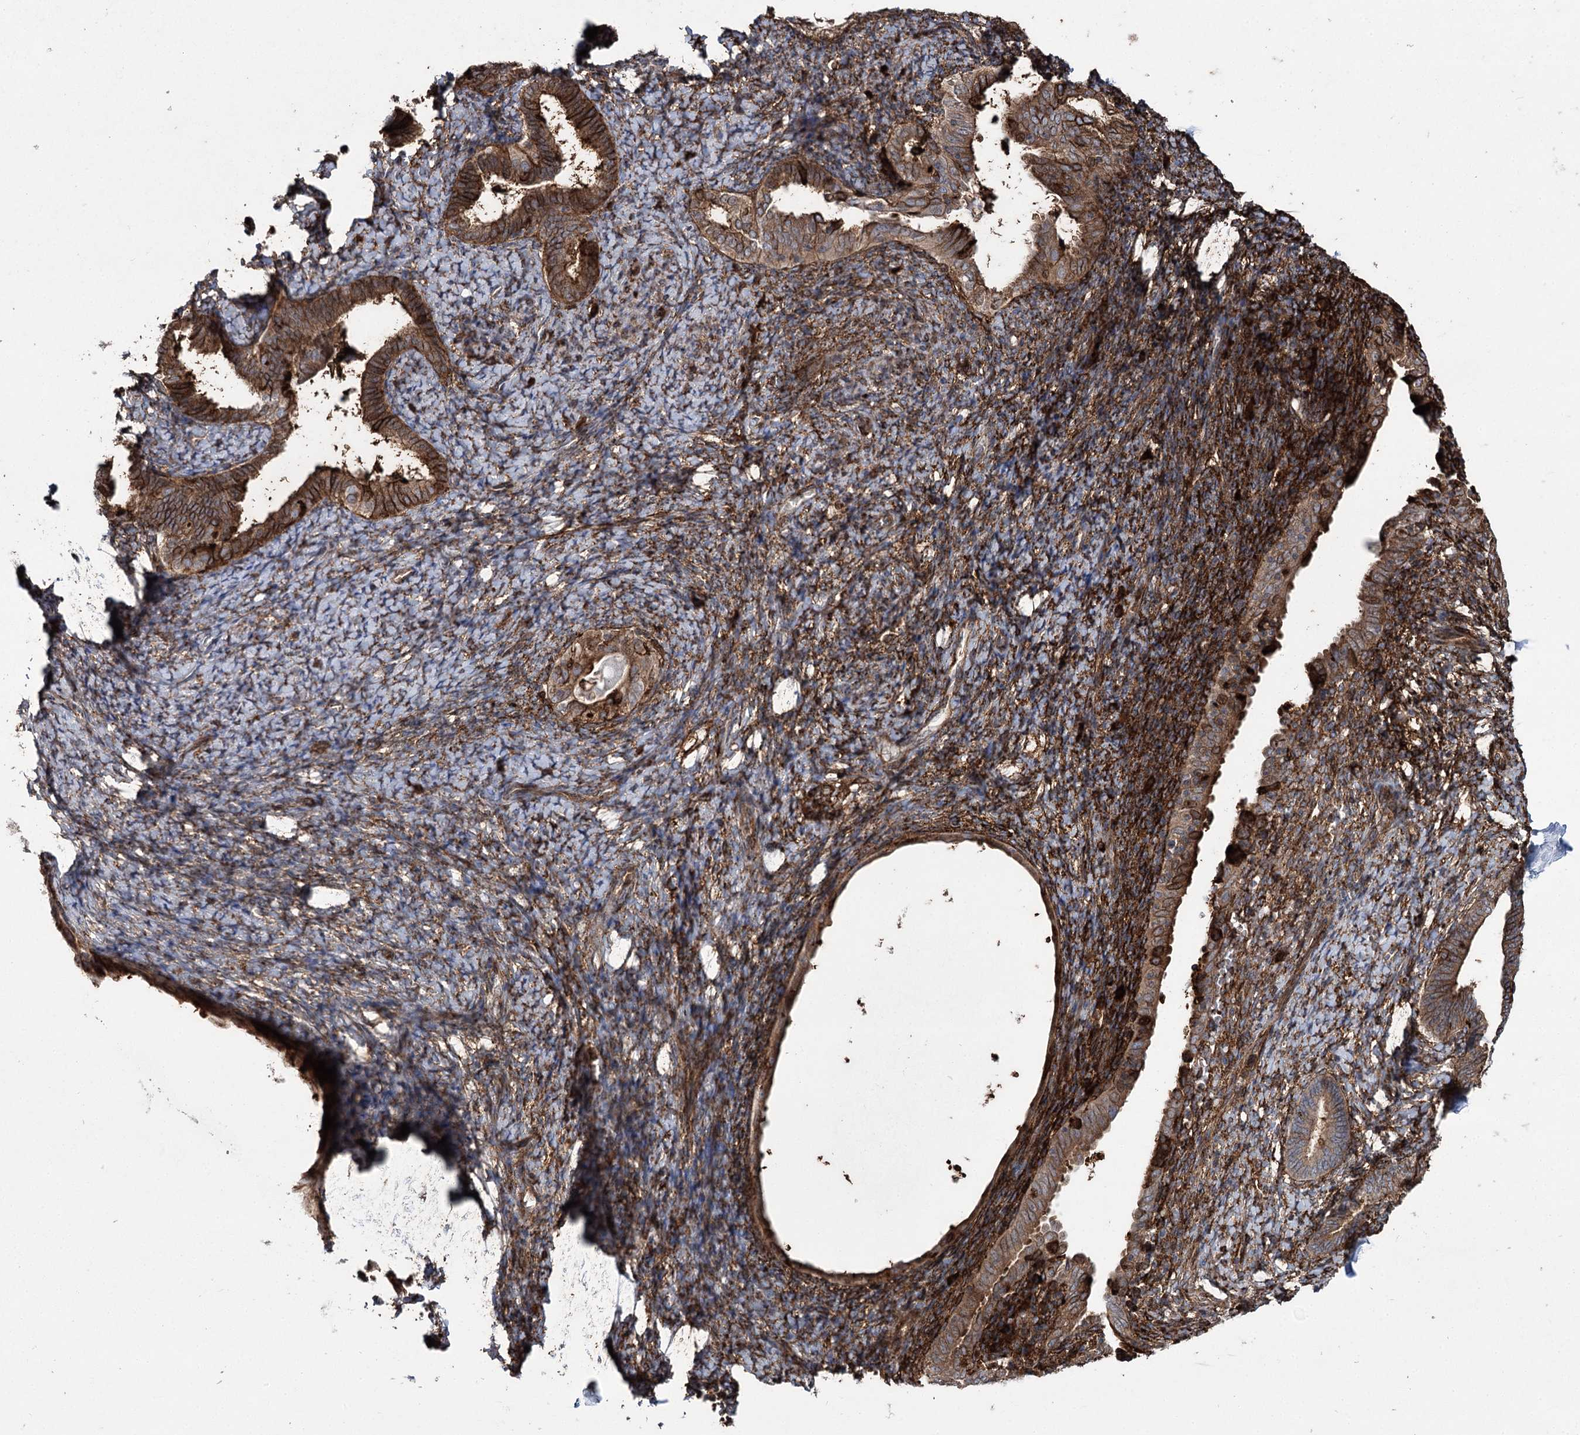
{"staining": {"intensity": "strong", "quantity": ">75%", "location": "cytoplasmic/membranous"}, "tissue": "endometrium", "cell_type": "Cells in endometrial stroma", "image_type": "normal", "snomed": [{"axis": "morphology", "description": "Normal tissue, NOS"}, {"axis": "topography", "description": "Endometrium"}], "caption": "Strong cytoplasmic/membranous expression for a protein is appreciated in approximately >75% of cells in endometrial stroma of benign endometrium using immunohistochemistry (IHC).", "gene": "DCUN1D4", "patient": {"sex": "female", "age": 72}}